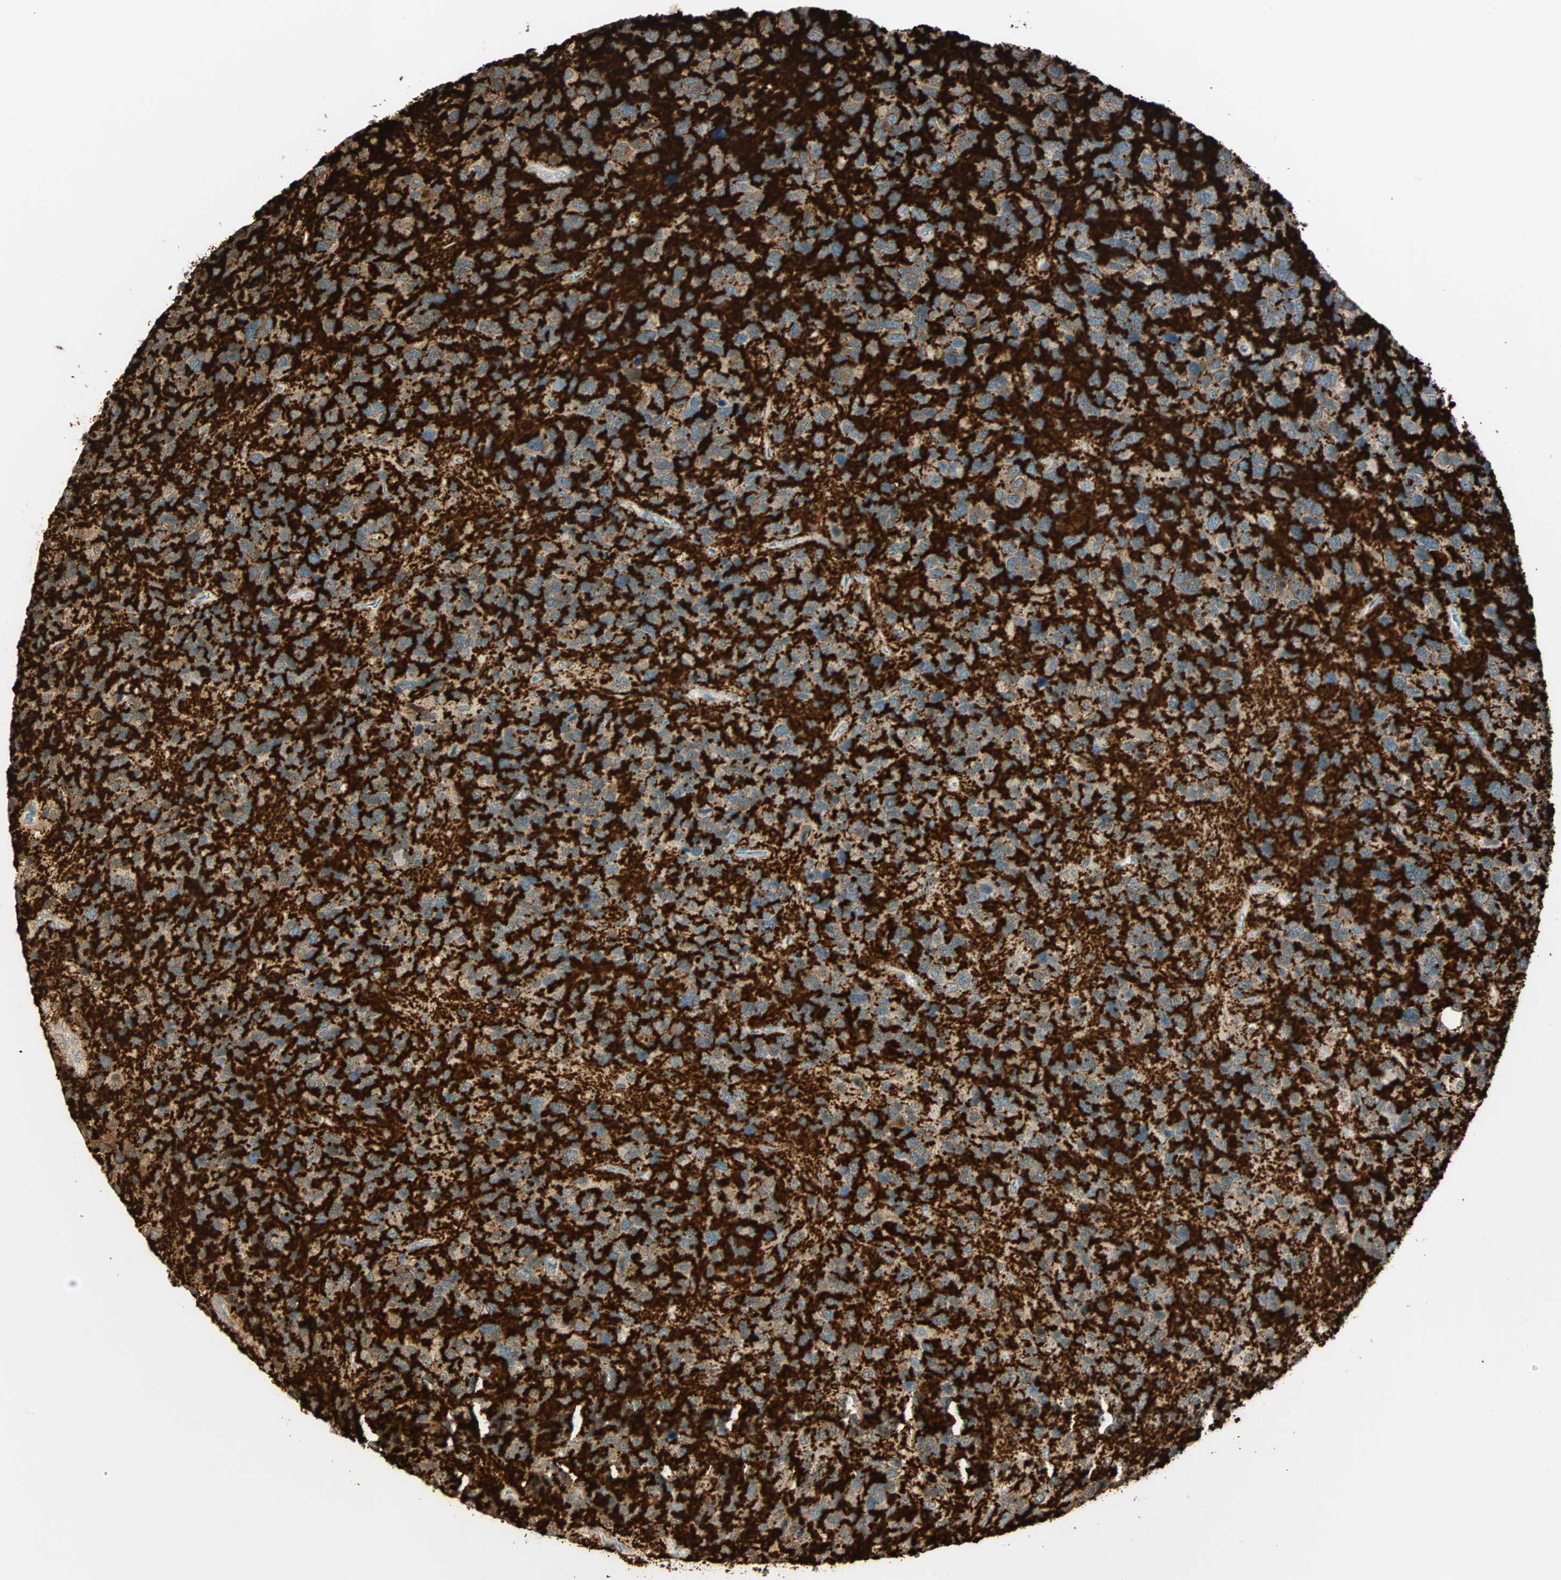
{"staining": {"intensity": "negative", "quantity": "none", "location": "none"}, "tissue": "glioma", "cell_type": "Tumor cells", "image_type": "cancer", "snomed": [{"axis": "morphology", "description": "Glioma, malignant, High grade"}, {"axis": "topography", "description": "Brain"}], "caption": "This is an IHC micrograph of human high-grade glioma (malignant). There is no expression in tumor cells.", "gene": "BCAN", "patient": {"sex": "female", "age": 58}}